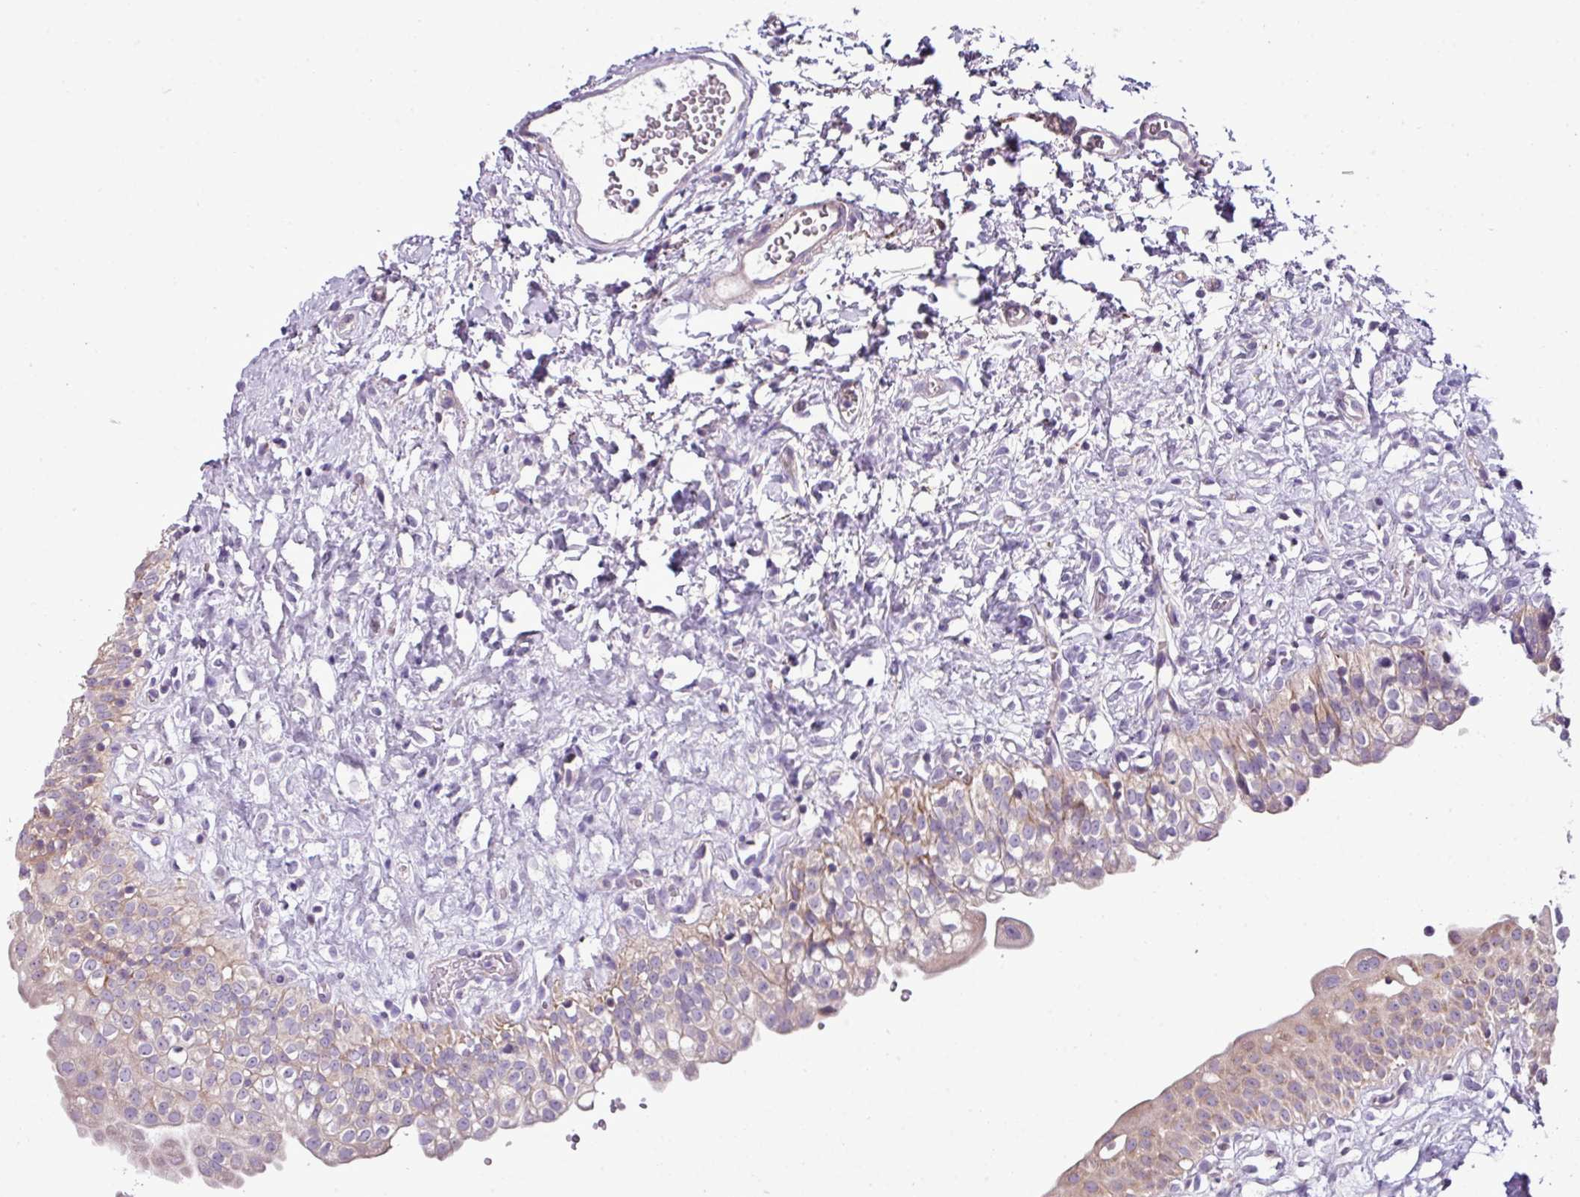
{"staining": {"intensity": "weak", "quantity": "25%-75%", "location": "cytoplasmic/membranous"}, "tissue": "urinary bladder", "cell_type": "Urothelial cells", "image_type": "normal", "snomed": [{"axis": "morphology", "description": "Normal tissue, NOS"}, {"axis": "topography", "description": "Urinary bladder"}], "caption": "DAB (3,3'-diaminobenzidine) immunohistochemical staining of benign urinary bladder reveals weak cytoplasmic/membranous protein expression in about 25%-75% of urothelial cells. The staining was performed using DAB (3,3'-diaminobenzidine) to visualize the protein expression in brown, while the nuclei were stained in blue with hematoxylin (Magnification: 20x).", "gene": "AGAP4", "patient": {"sex": "male", "age": 51}}